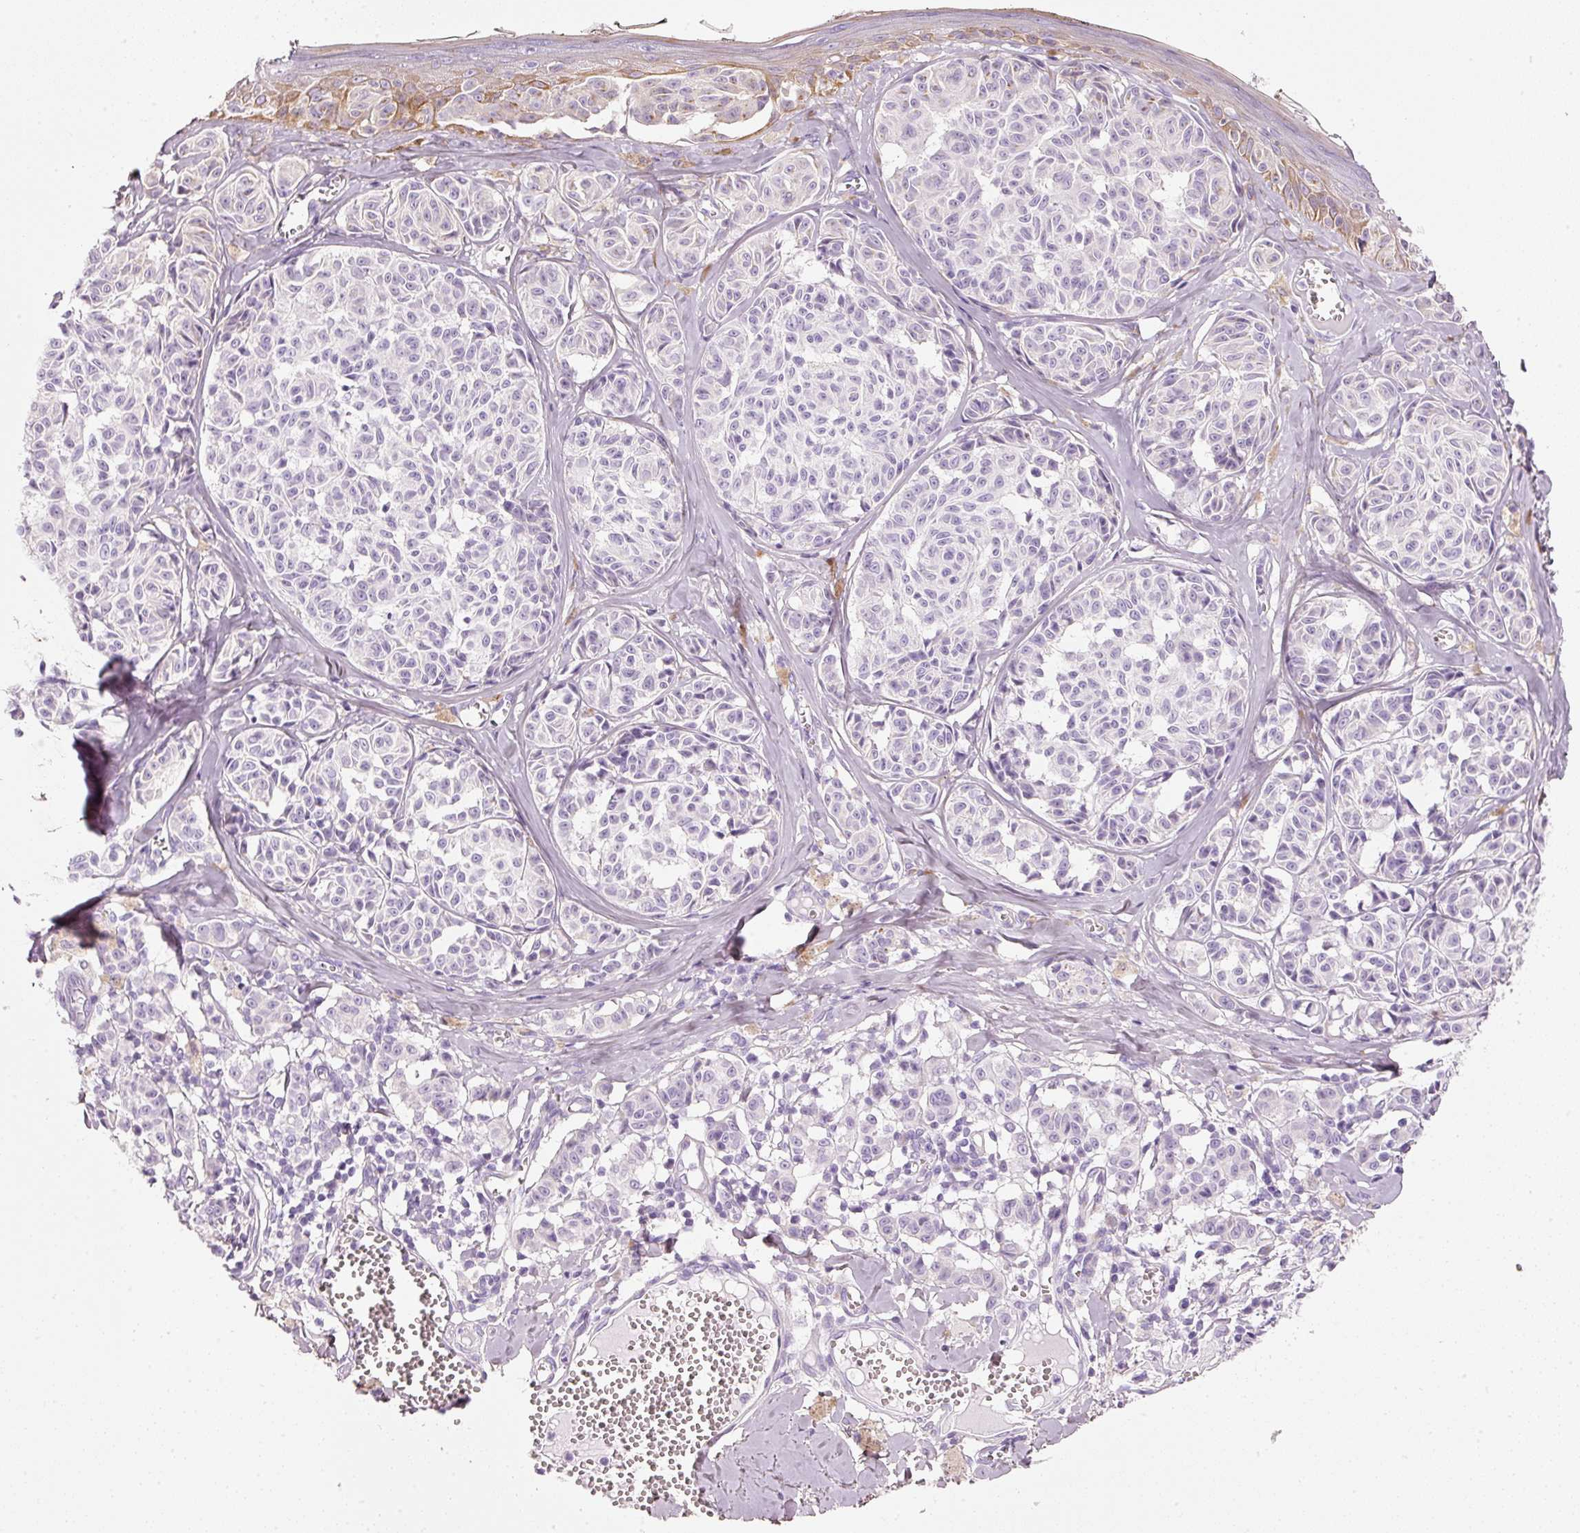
{"staining": {"intensity": "negative", "quantity": "none", "location": "none"}, "tissue": "melanoma", "cell_type": "Tumor cells", "image_type": "cancer", "snomed": [{"axis": "morphology", "description": "Malignant melanoma, NOS"}, {"axis": "topography", "description": "Skin"}], "caption": "Immunohistochemistry (IHC) of malignant melanoma shows no positivity in tumor cells. (Immunohistochemistry, brightfield microscopy, high magnification).", "gene": "PDXDC1", "patient": {"sex": "female", "age": 43}}